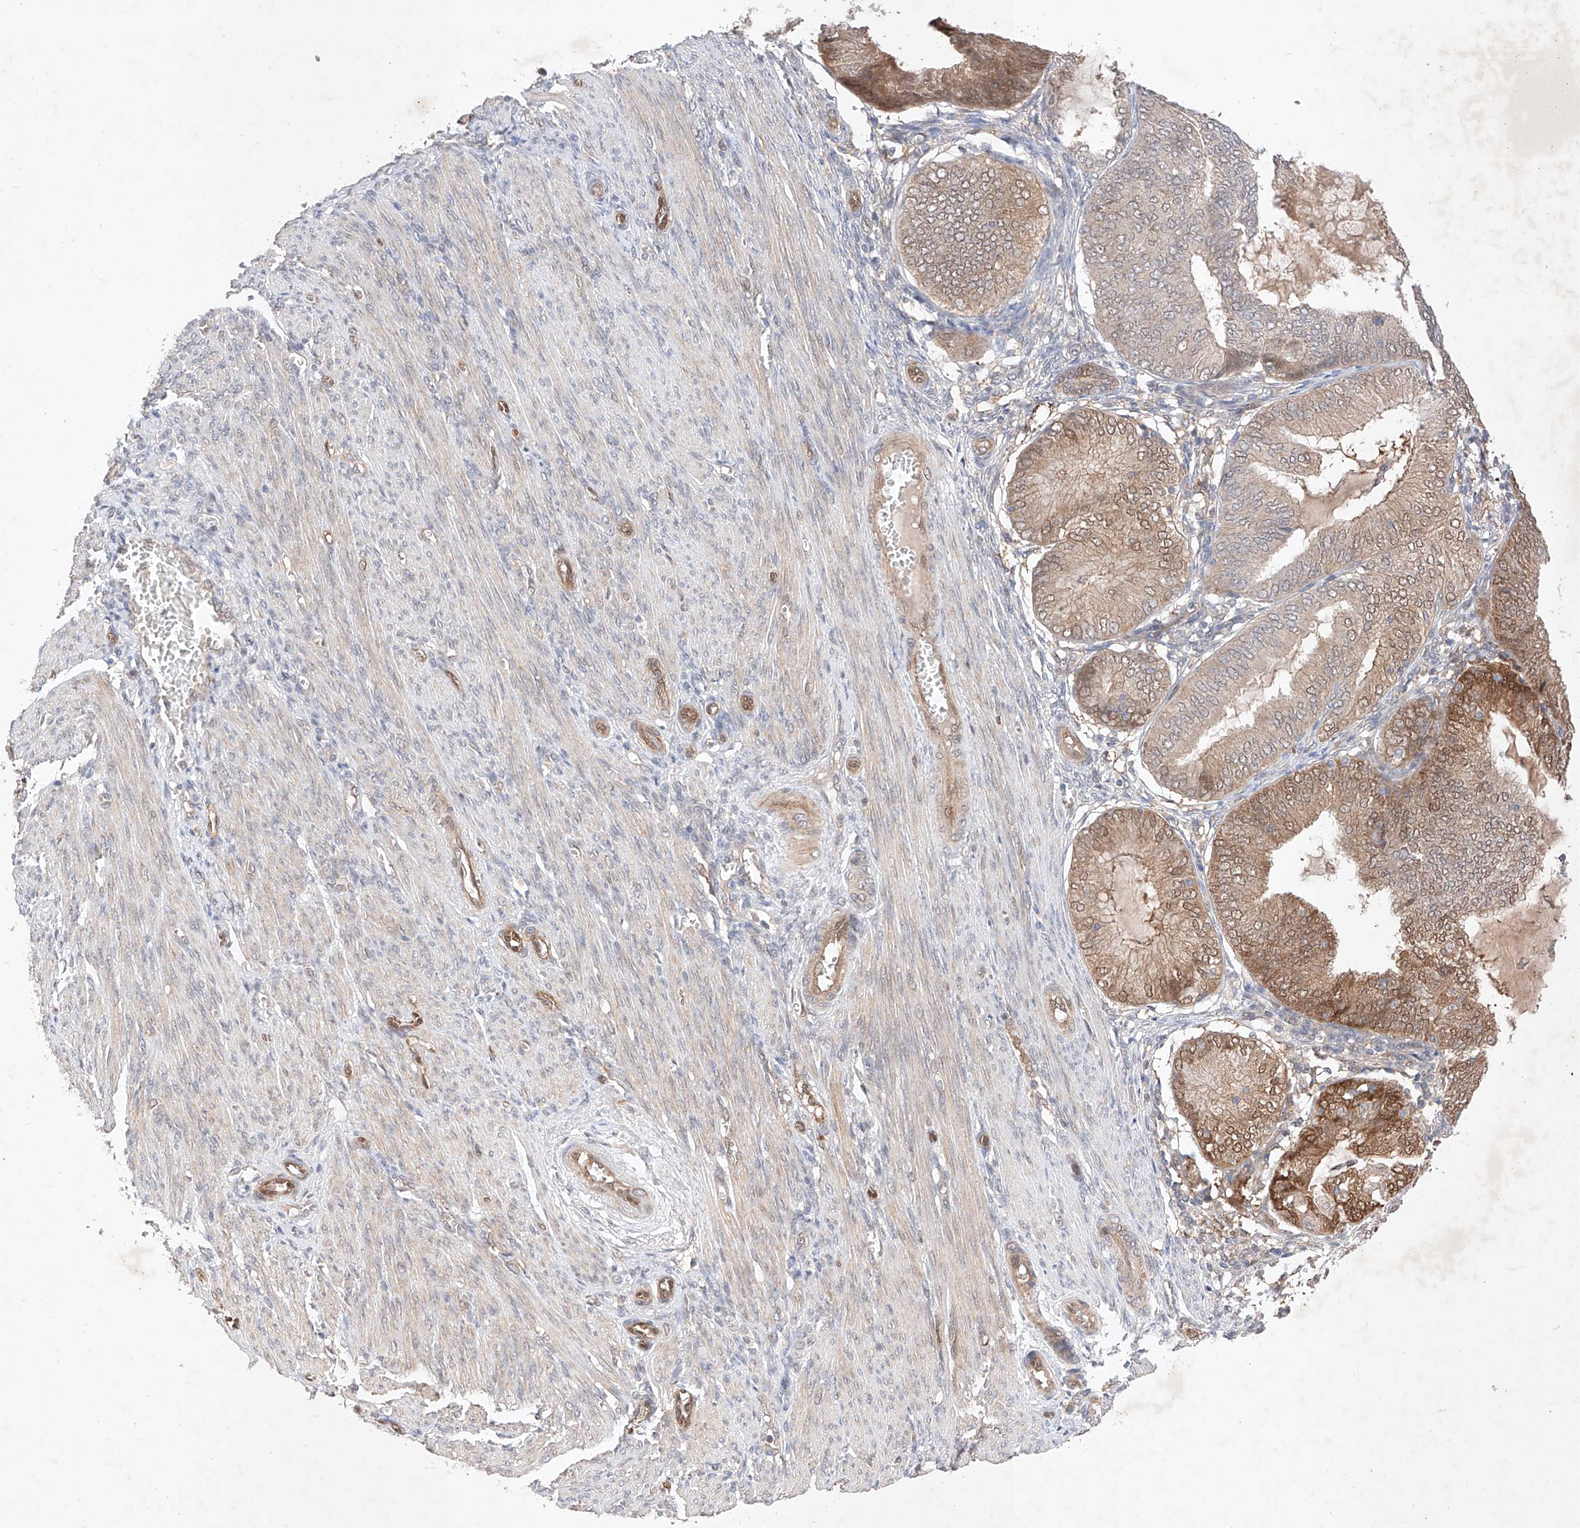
{"staining": {"intensity": "moderate", "quantity": ">75%", "location": "cytoplasmic/membranous,nuclear"}, "tissue": "endometrial cancer", "cell_type": "Tumor cells", "image_type": "cancer", "snomed": [{"axis": "morphology", "description": "Adenocarcinoma, NOS"}, {"axis": "topography", "description": "Endometrium"}], "caption": "An immunohistochemistry photomicrograph of tumor tissue is shown. Protein staining in brown labels moderate cytoplasmic/membranous and nuclear positivity in endometrial adenocarcinoma within tumor cells.", "gene": "ZNF124", "patient": {"sex": "female", "age": 81}}